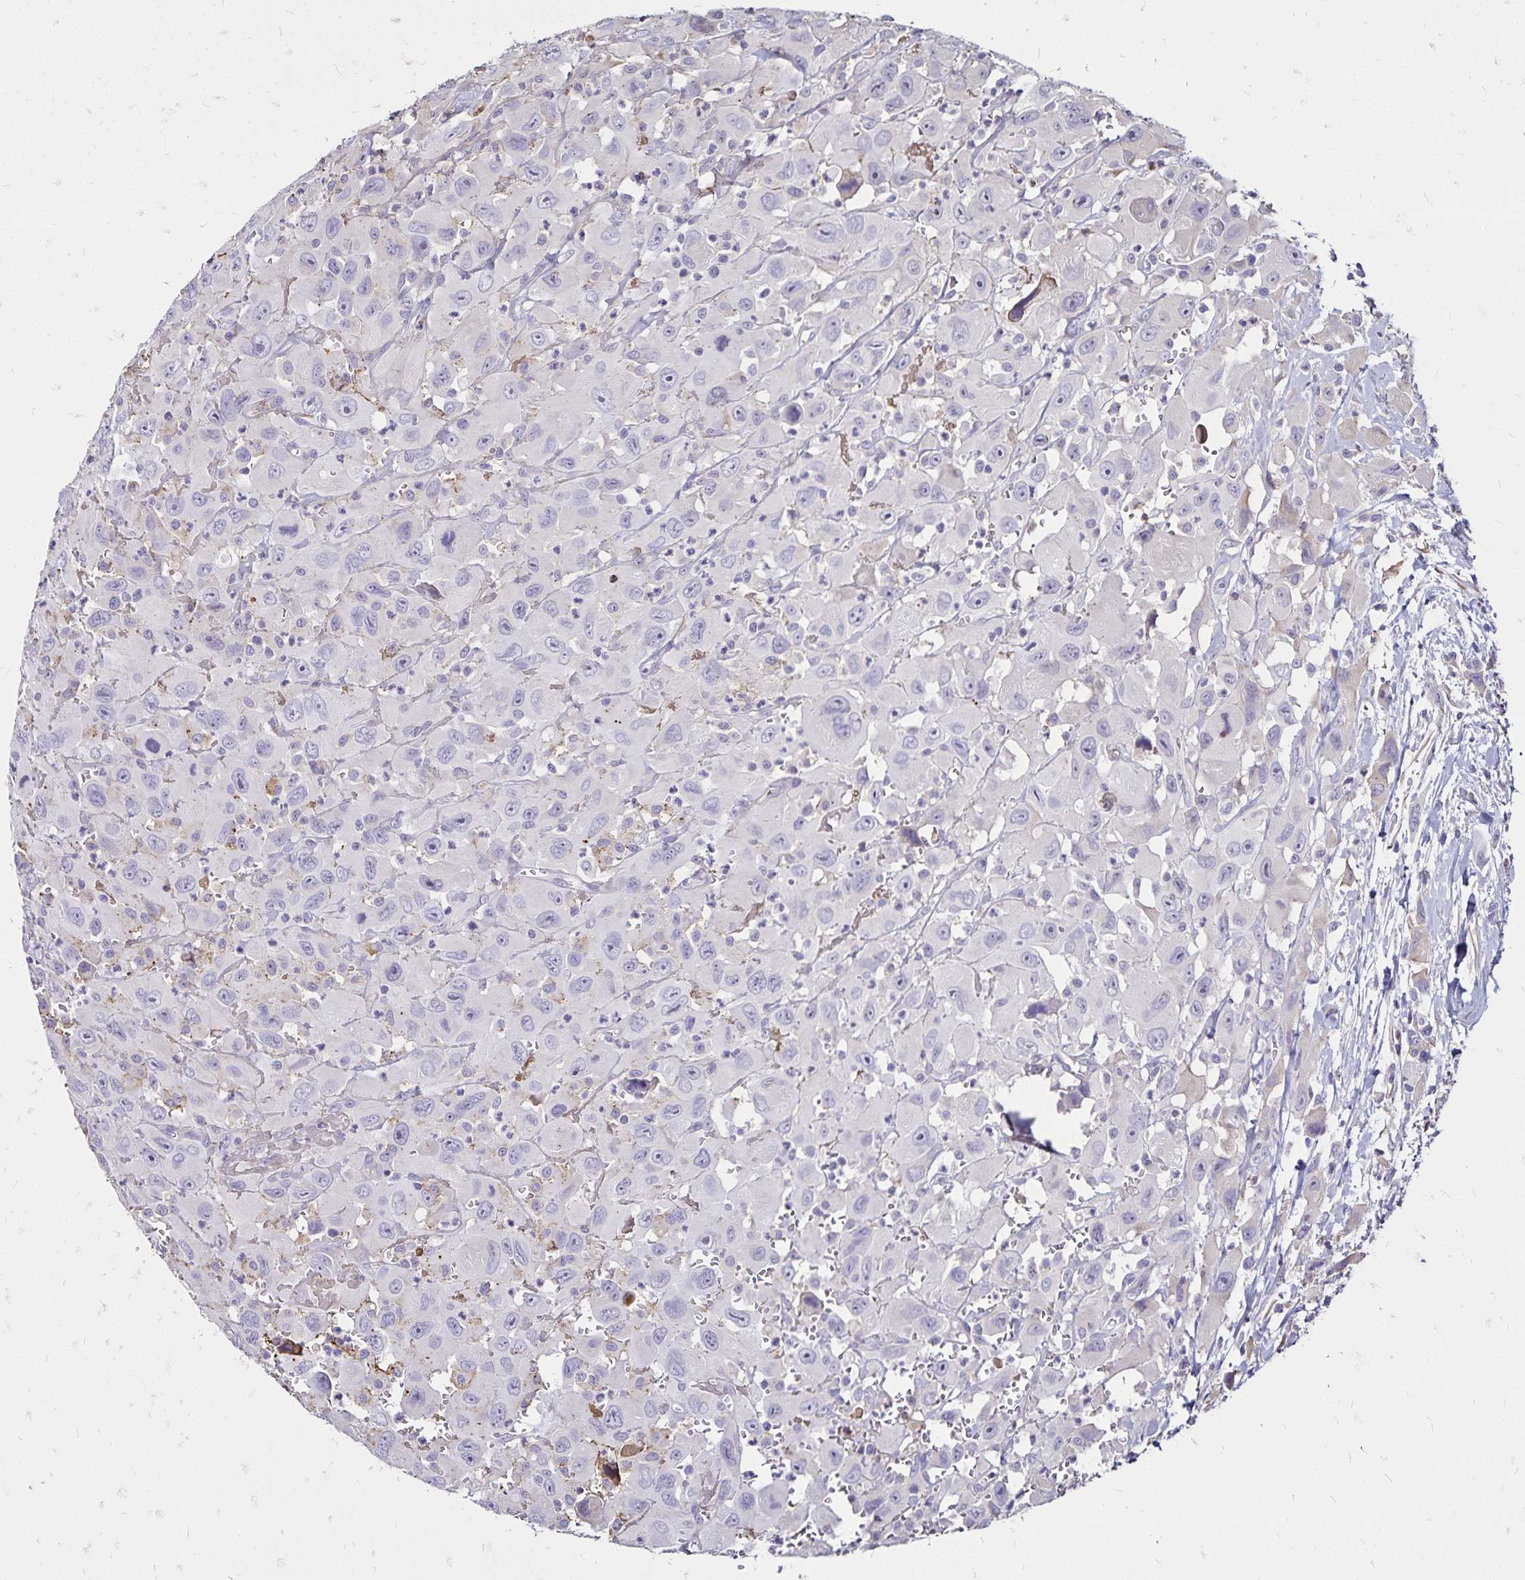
{"staining": {"intensity": "negative", "quantity": "none", "location": "none"}, "tissue": "head and neck cancer", "cell_type": "Tumor cells", "image_type": "cancer", "snomed": [{"axis": "morphology", "description": "Squamous cell carcinoma, NOS"}, {"axis": "morphology", "description": "Squamous cell carcinoma, metastatic, NOS"}, {"axis": "topography", "description": "Oral tissue"}, {"axis": "topography", "description": "Head-Neck"}], "caption": "High power microscopy photomicrograph of an immunohistochemistry (IHC) image of head and neck cancer, revealing no significant staining in tumor cells. (Brightfield microscopy of DAB immunohistochemistry (IHC) at high magnification).", "gene": "KISS1", "patient": {"sex": "female", "age": 85}}